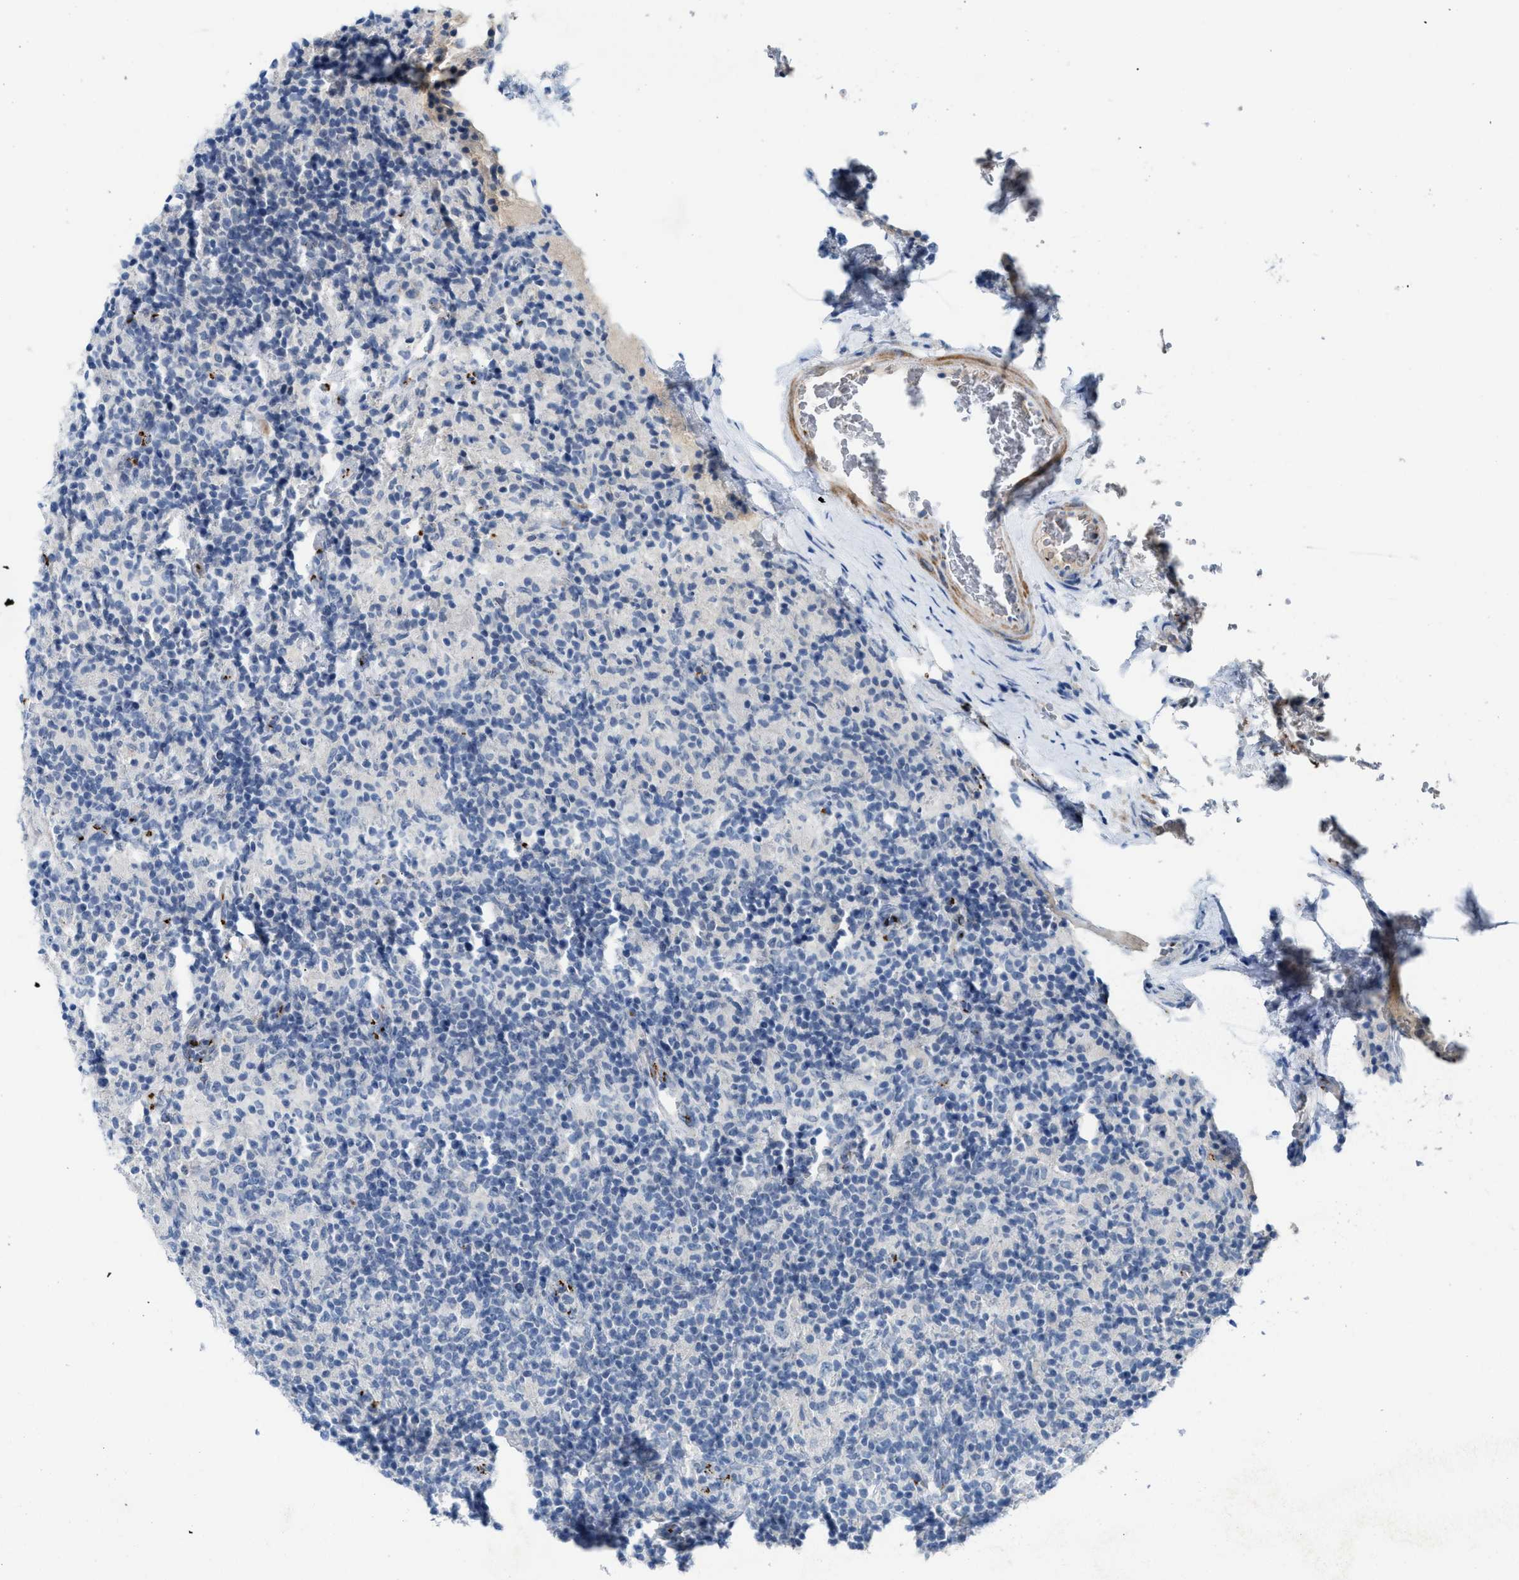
{"staining": {"intensity": "negative", "quantity": "none", "location": "none"}, "tissue": "lymphoma", "cell_type": "Tumor cells", "image_type": "cancer", "snomed": [{"axis": "morphology", "description": "Hodgkin's disease, NOS"}, {"axis": "topography", "description": "Lymph node"}], "caption": "A photomicrograph of lymphoma stained for a protein exhibits no brown staining in tumor cells.", "gene": "SLC5A5", "patient": {"sex": "male", "age": 70}}